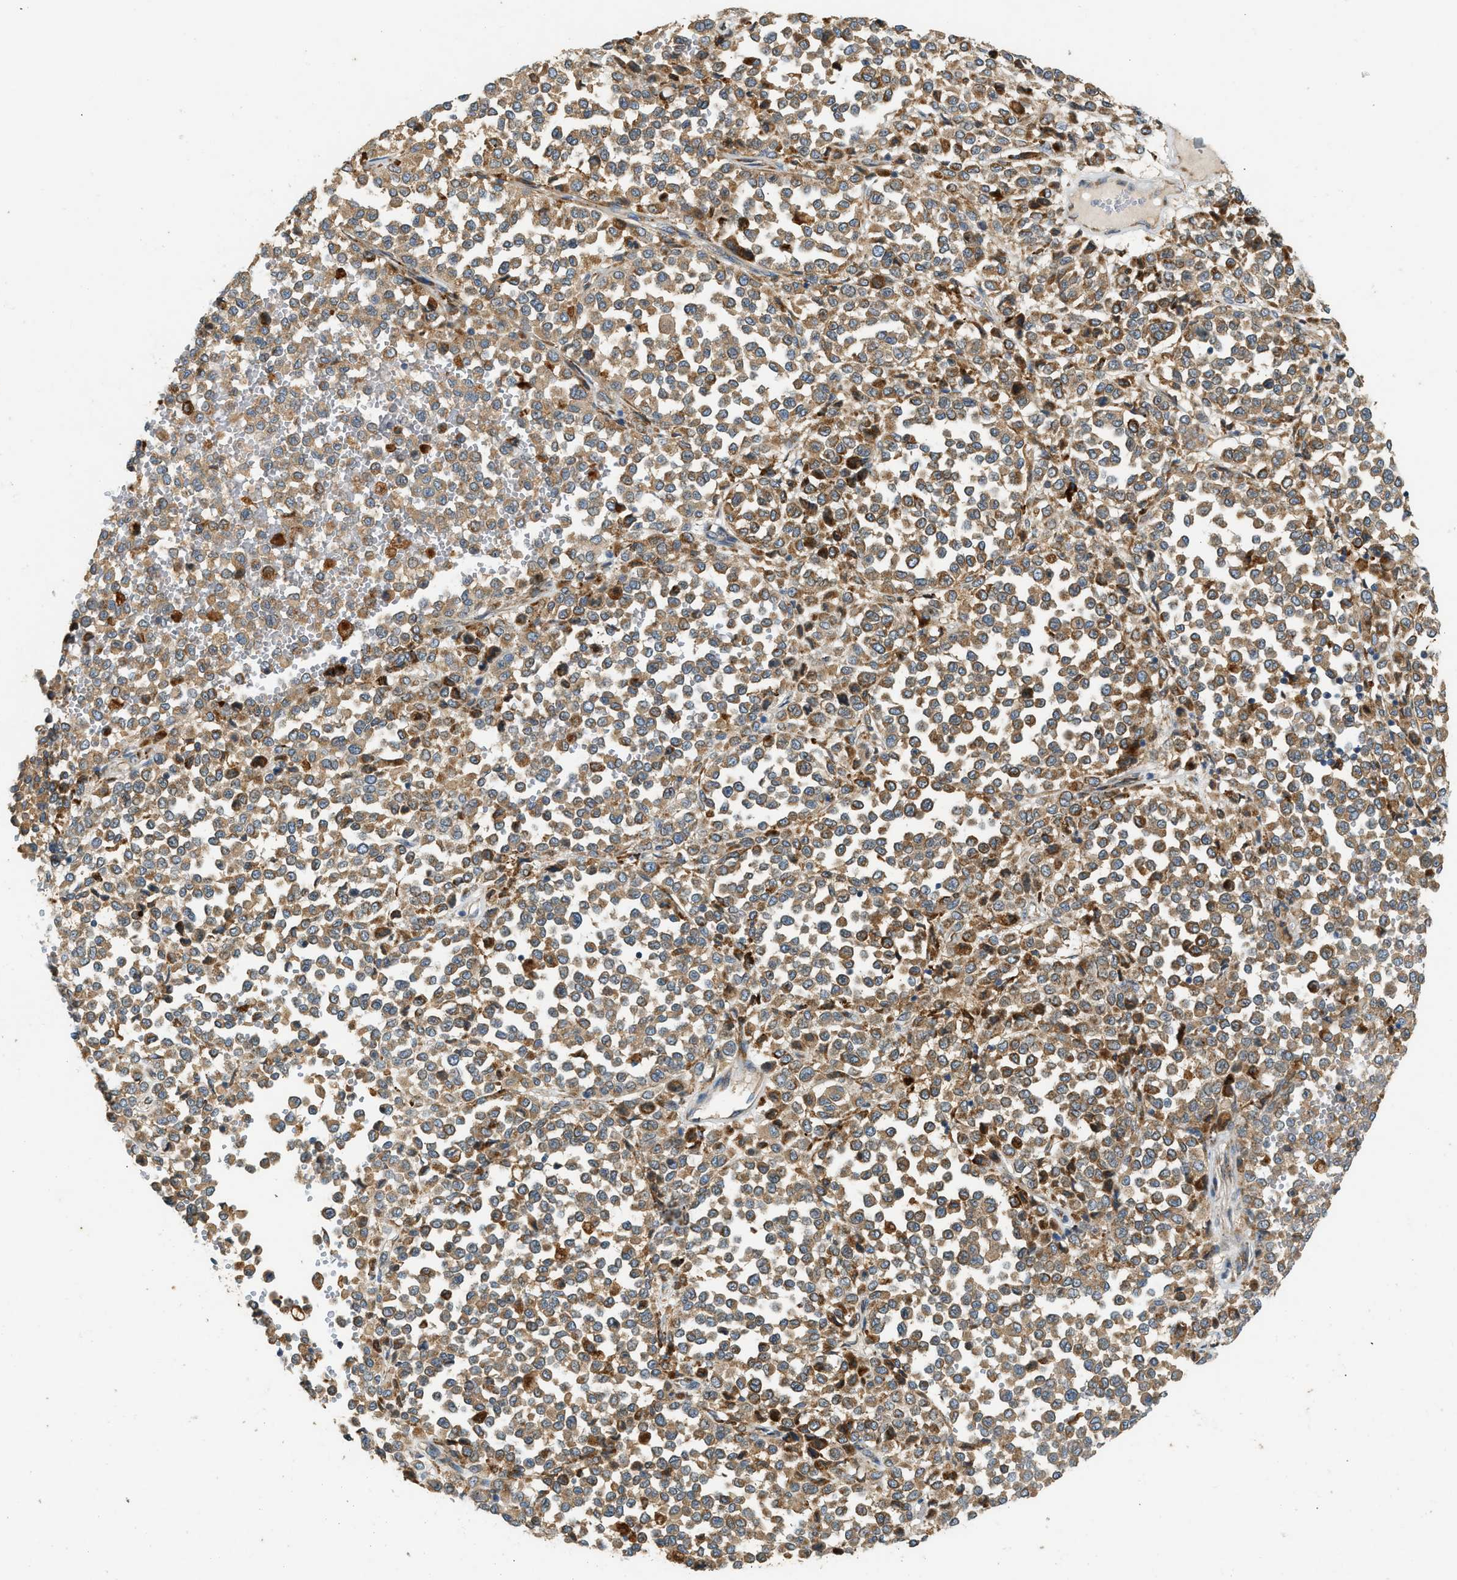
{"staining": {"intensity": "moderate", "quantity": ">75%", "location": "cytoplasmic/membranous"}, "tissue": "melanoma", "cell_type": "Tumor cells", "image_type": "cancer", "snomed": [{"axis": "morphology", "description": "Malignant melanoma, Metastatic site"}, {"axis": "topography", "description": "Pancreas"}], "caption": "Immunohistochemical staining of malignant melanoma (metastatic site) demonstrates medium levels of moderate cytoplasmic/membranous protein expression in about >75% of tumor cells.", "gene": "CTSB", "patient": {"sex": "female", "age": 30}}